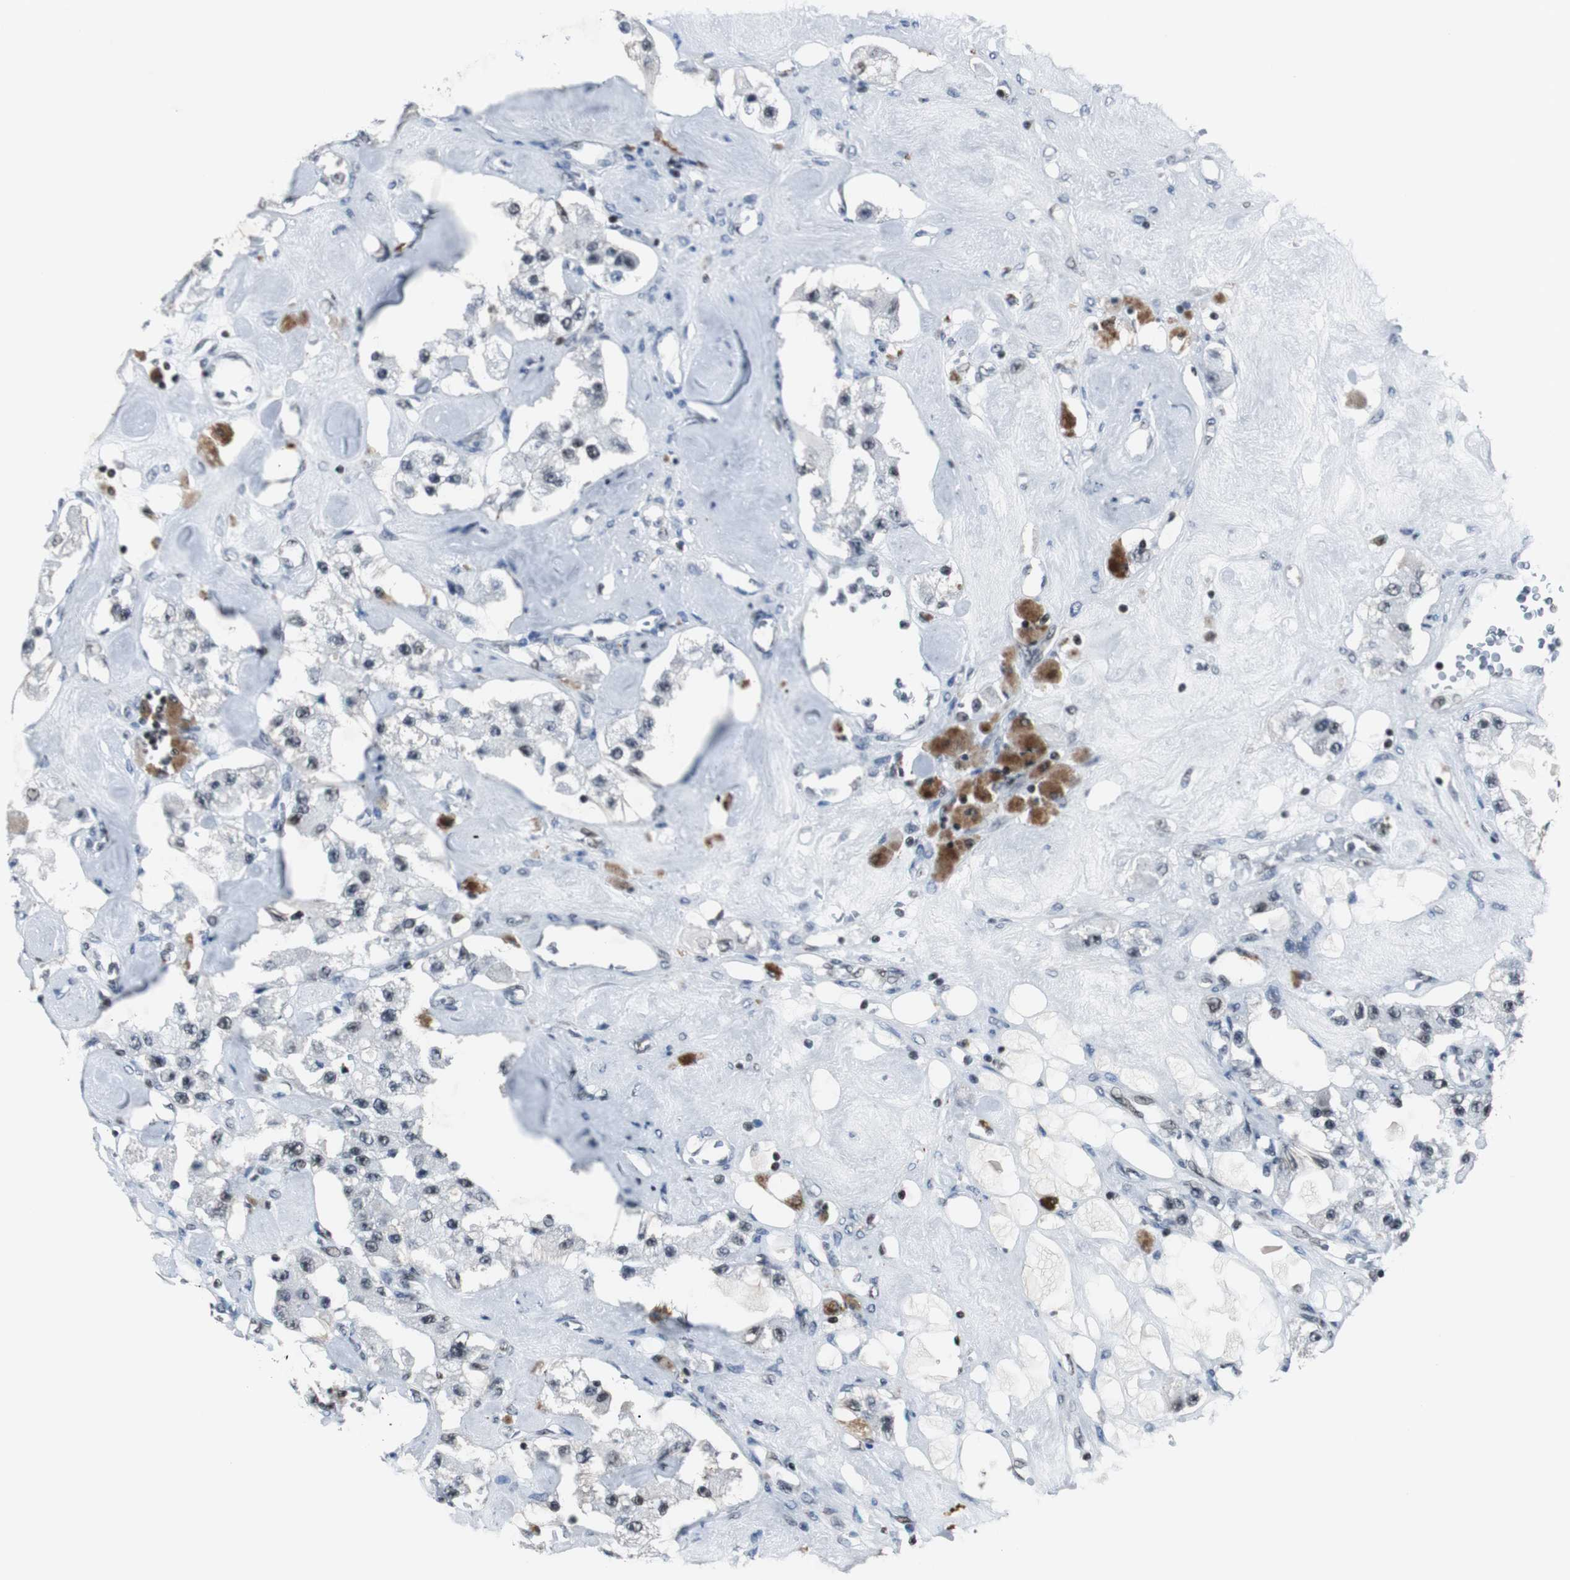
{"staining": {"intensity": "negative", "quantity": "none", "location": "none"}, "tissue": "carcinoid", "cell_type": "Tumor cells", "image_type": "cancer", "snomed": [{"axis": "morphology", "description": "Carcinoid, malignant, NOS"}, {"axis": "topography", "description": "Pancreas"}], "caption": "Immunohistochemistry image of carcinoid stained for a protein (brown), which shows no staining in tumor cells. (Brightfield microscopy of DAB (3,3'-diaminobenzidine) immunohistochemistry (IHC) at high magnification).", "gene": "RAD9A", "patient": {"sex": "male", "age": 41}}